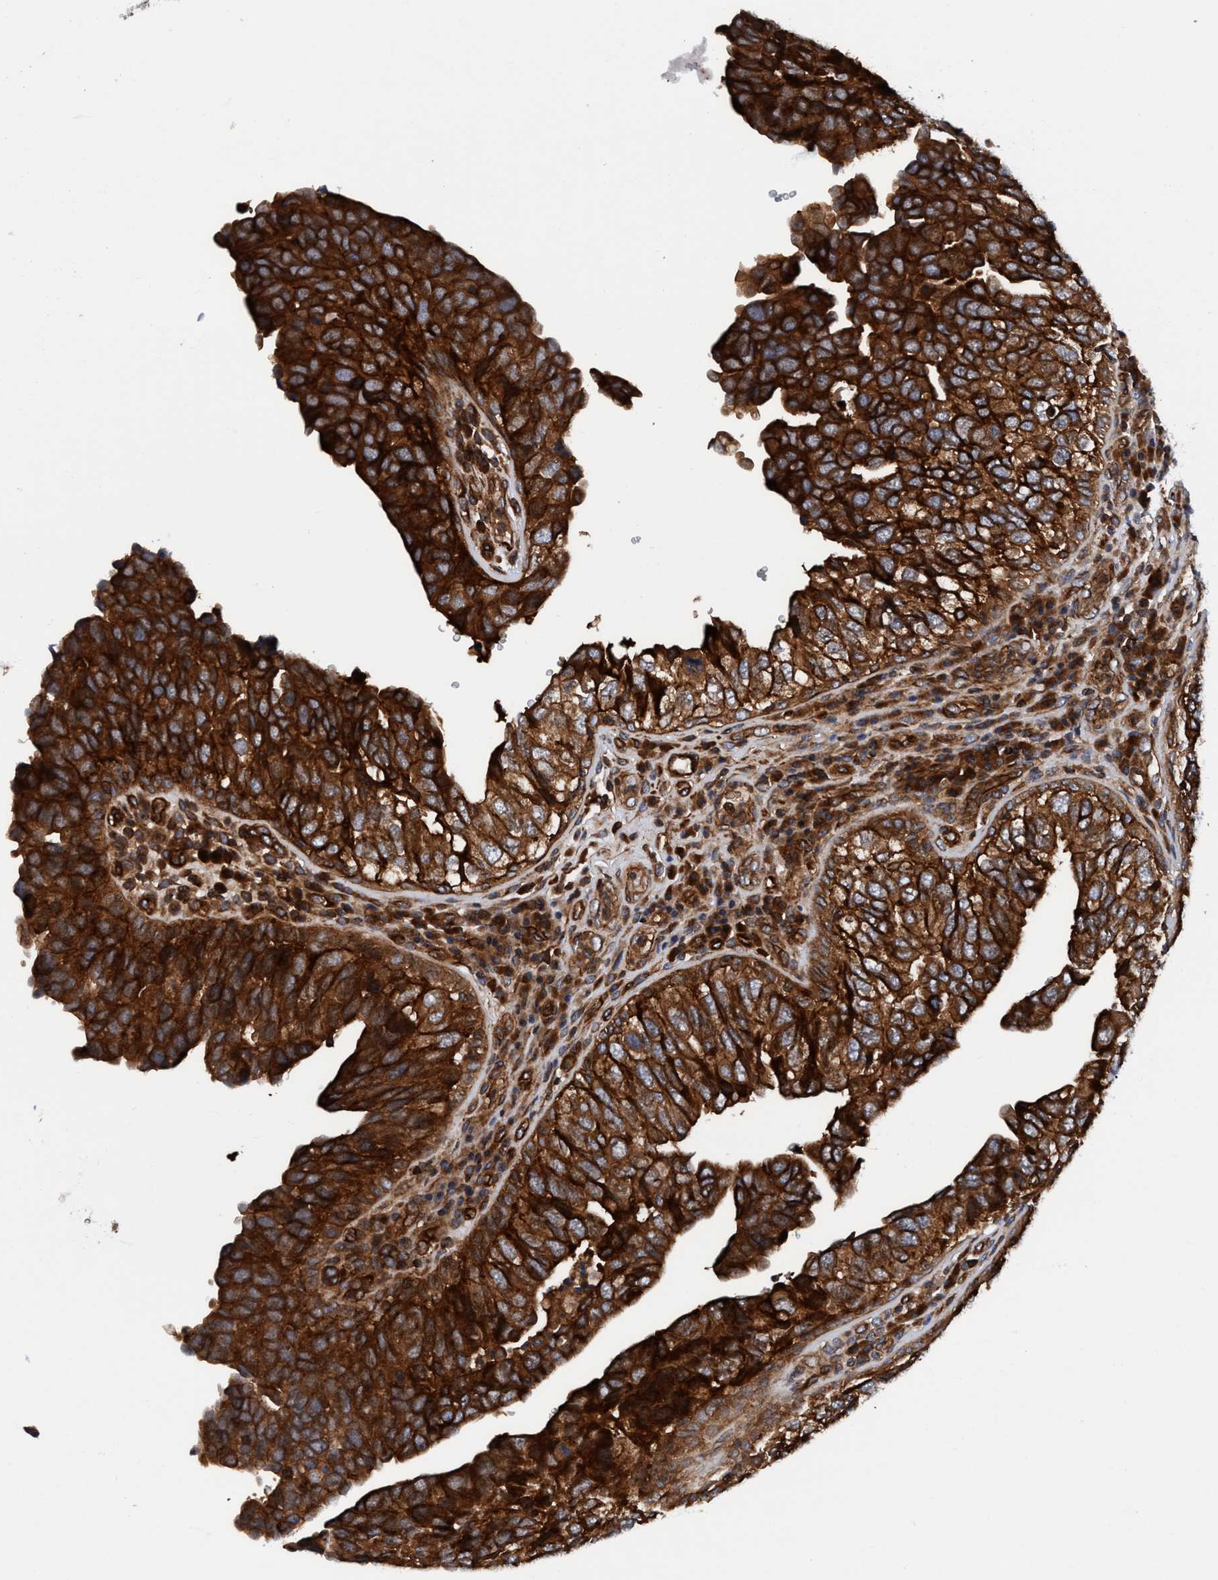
{"staining": {"intensity": "strong", "quantity": ">75%", "location": "cytoplasmic/membranous"}, "tissue": "urothelial cancer", "cell_type": "Tumor cells", "image_type": "cancer", "snomed": [{"axis": "morphology", "description": "Urothelial carcinoma, High grade"}, {"axis": "topography", "description": "Urinary bladder"}], "caption": "Brown immunohistochemical staining in human urothelial cancer exhibits strong cytoplasmic/membranous expression in about >75% of tumor cells.", "gene": "MCM3AP", "patient": {"sex": "female", "age": 82}}